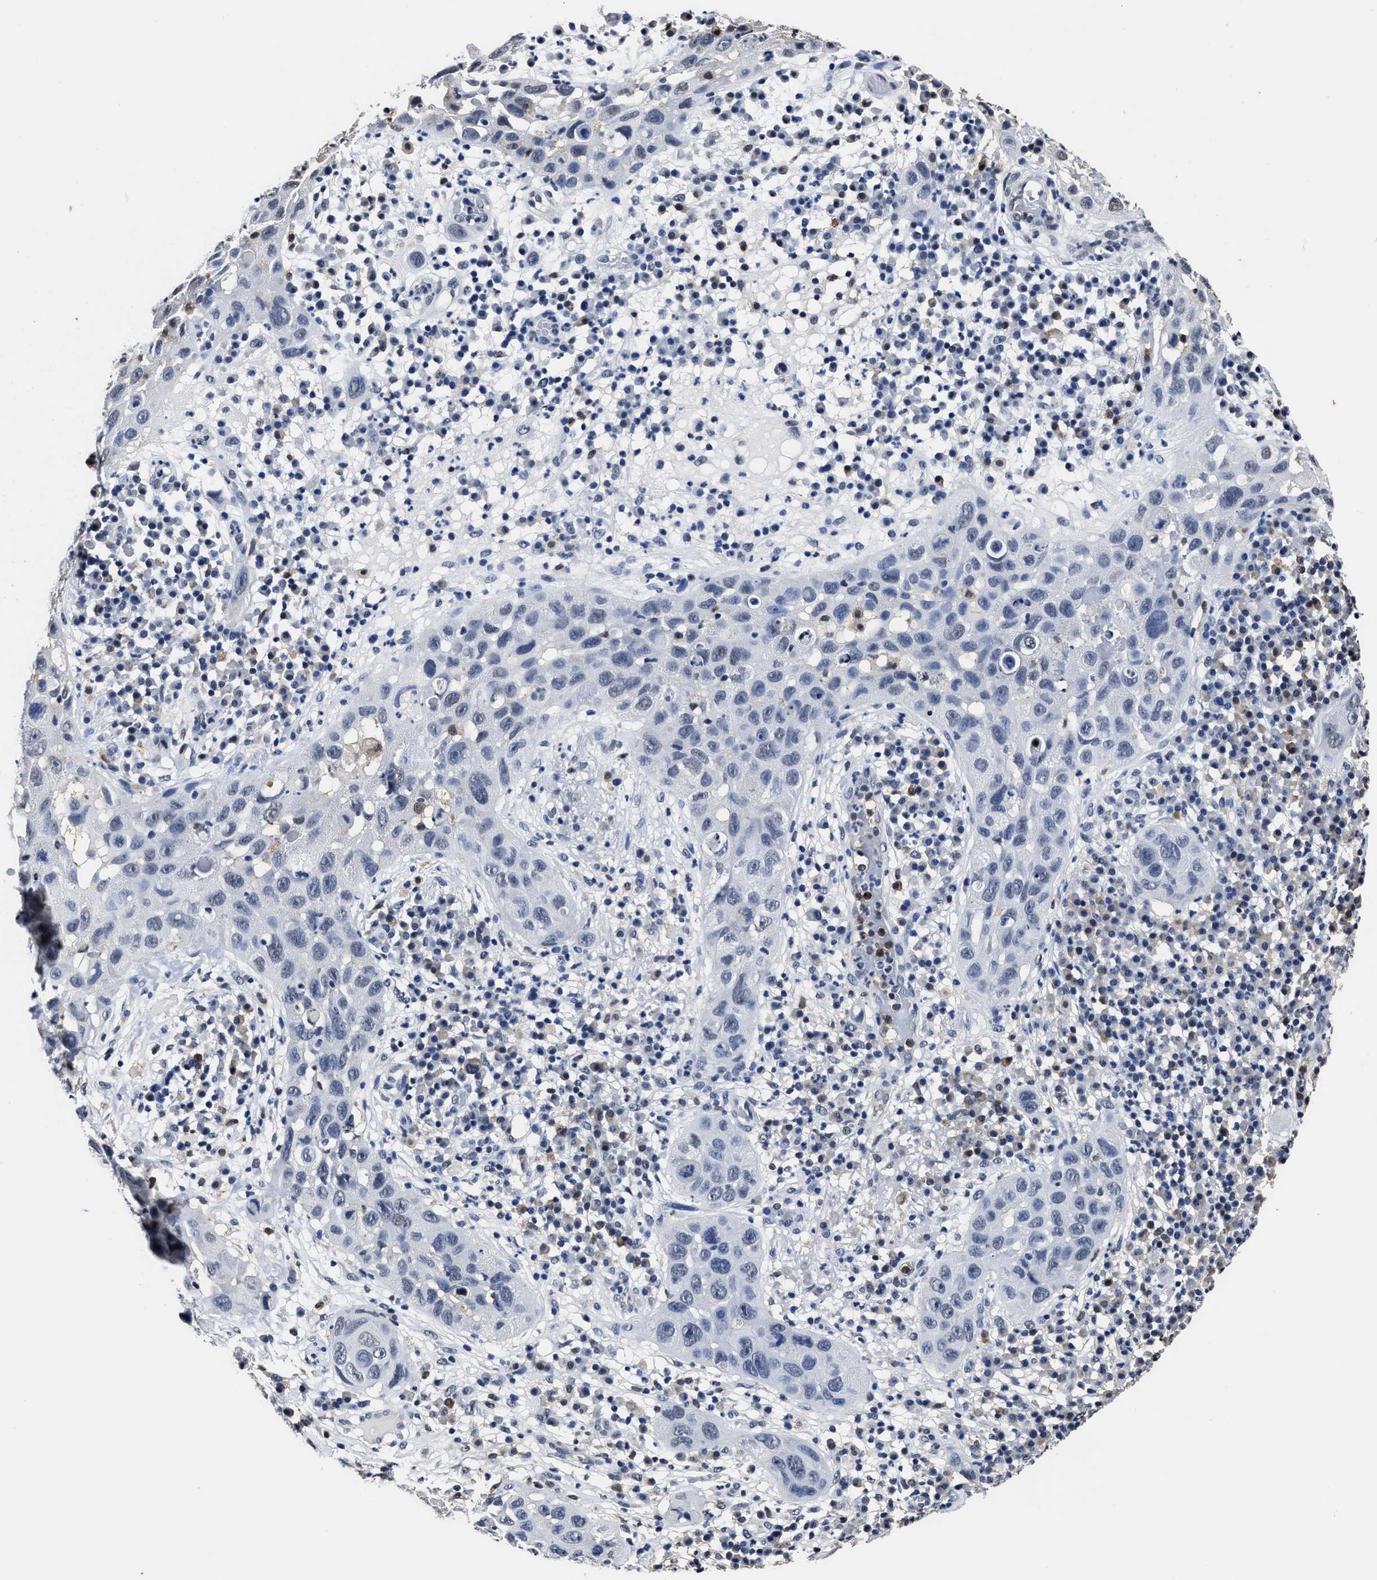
{"staining": {"intensity": "negative", "quantity": "none", "location": "none"}, "tissue": "skin cancer", "cell_type": "Tumor cells", "image_type": "cancer", "snomed": [{"axis": "morphology", "description": "Squamous cell carcinoma in situ, NOS"}, {"axis": "morphology", "description": "Squamous cell carcinoma, NOS"}, {"axis": "topography", "description": "Skin"}], "caption": "Micrograph shows no significant protein staining in tumor cells of squamous cell carcinoma in situ (skin).", "gene": "PRPF4B", "patient": {"sex": "male", "age": 93}}